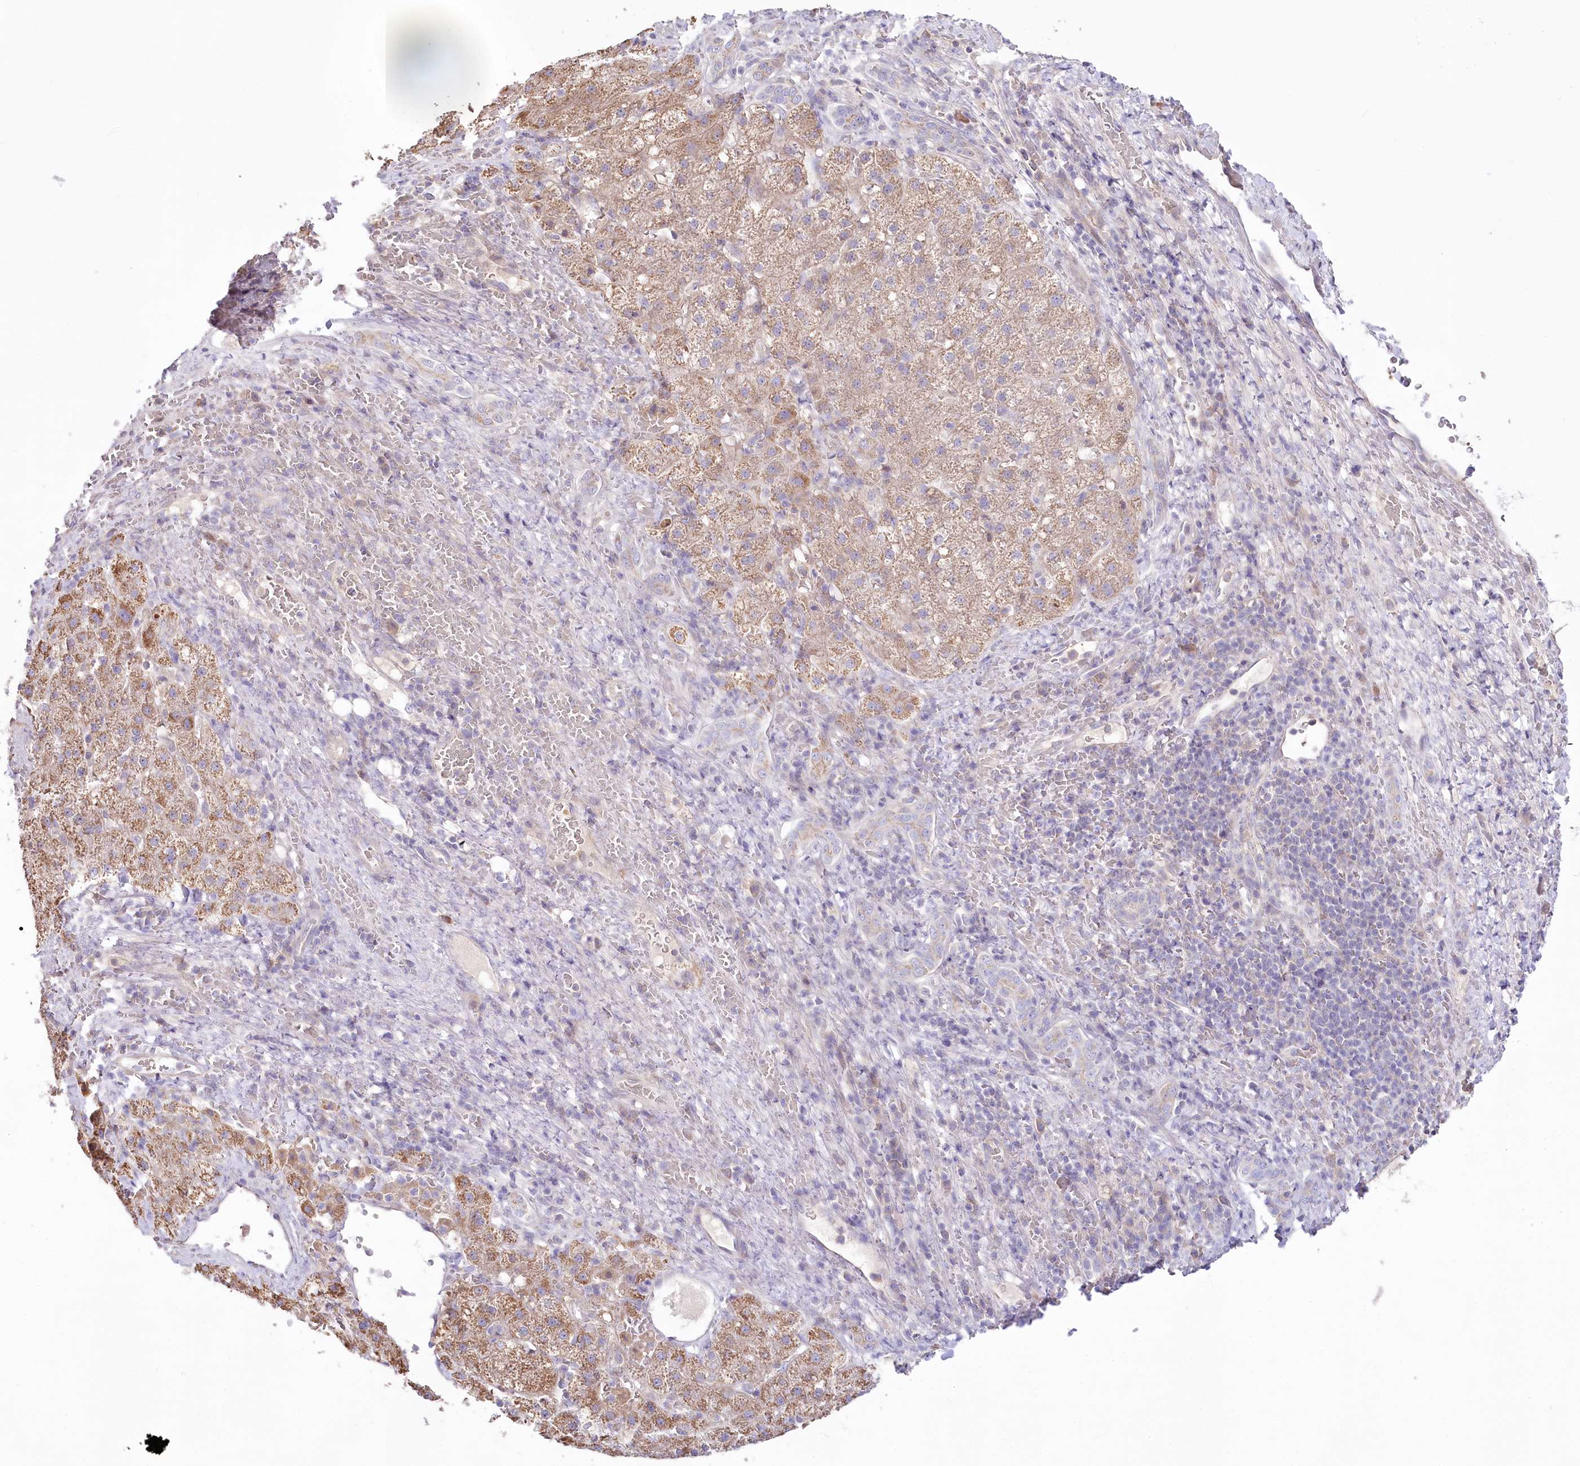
{"staining": {"intensity": "moderate", "quantity": ">75%", "location": "cytoplasmic/membranous"}, "tissue": "liver cancer", "cell_type": "Tumor cells", "image_type": "cancer", "snomed": [{"axis": "morphology", "description": "Carcinoma, Hepatocellular, NOS"}, {"axis": "topography", "description": "Liver"}], "caption": "Liver cancer (hepatocellular carcinoma) stained with a brown dye displays moderate cytoplasmic/membranous positive positivity in approximately >75% of tumor cells.", "gene": "SLC6A11", "patient": {"sex": "male", "age": 57}}